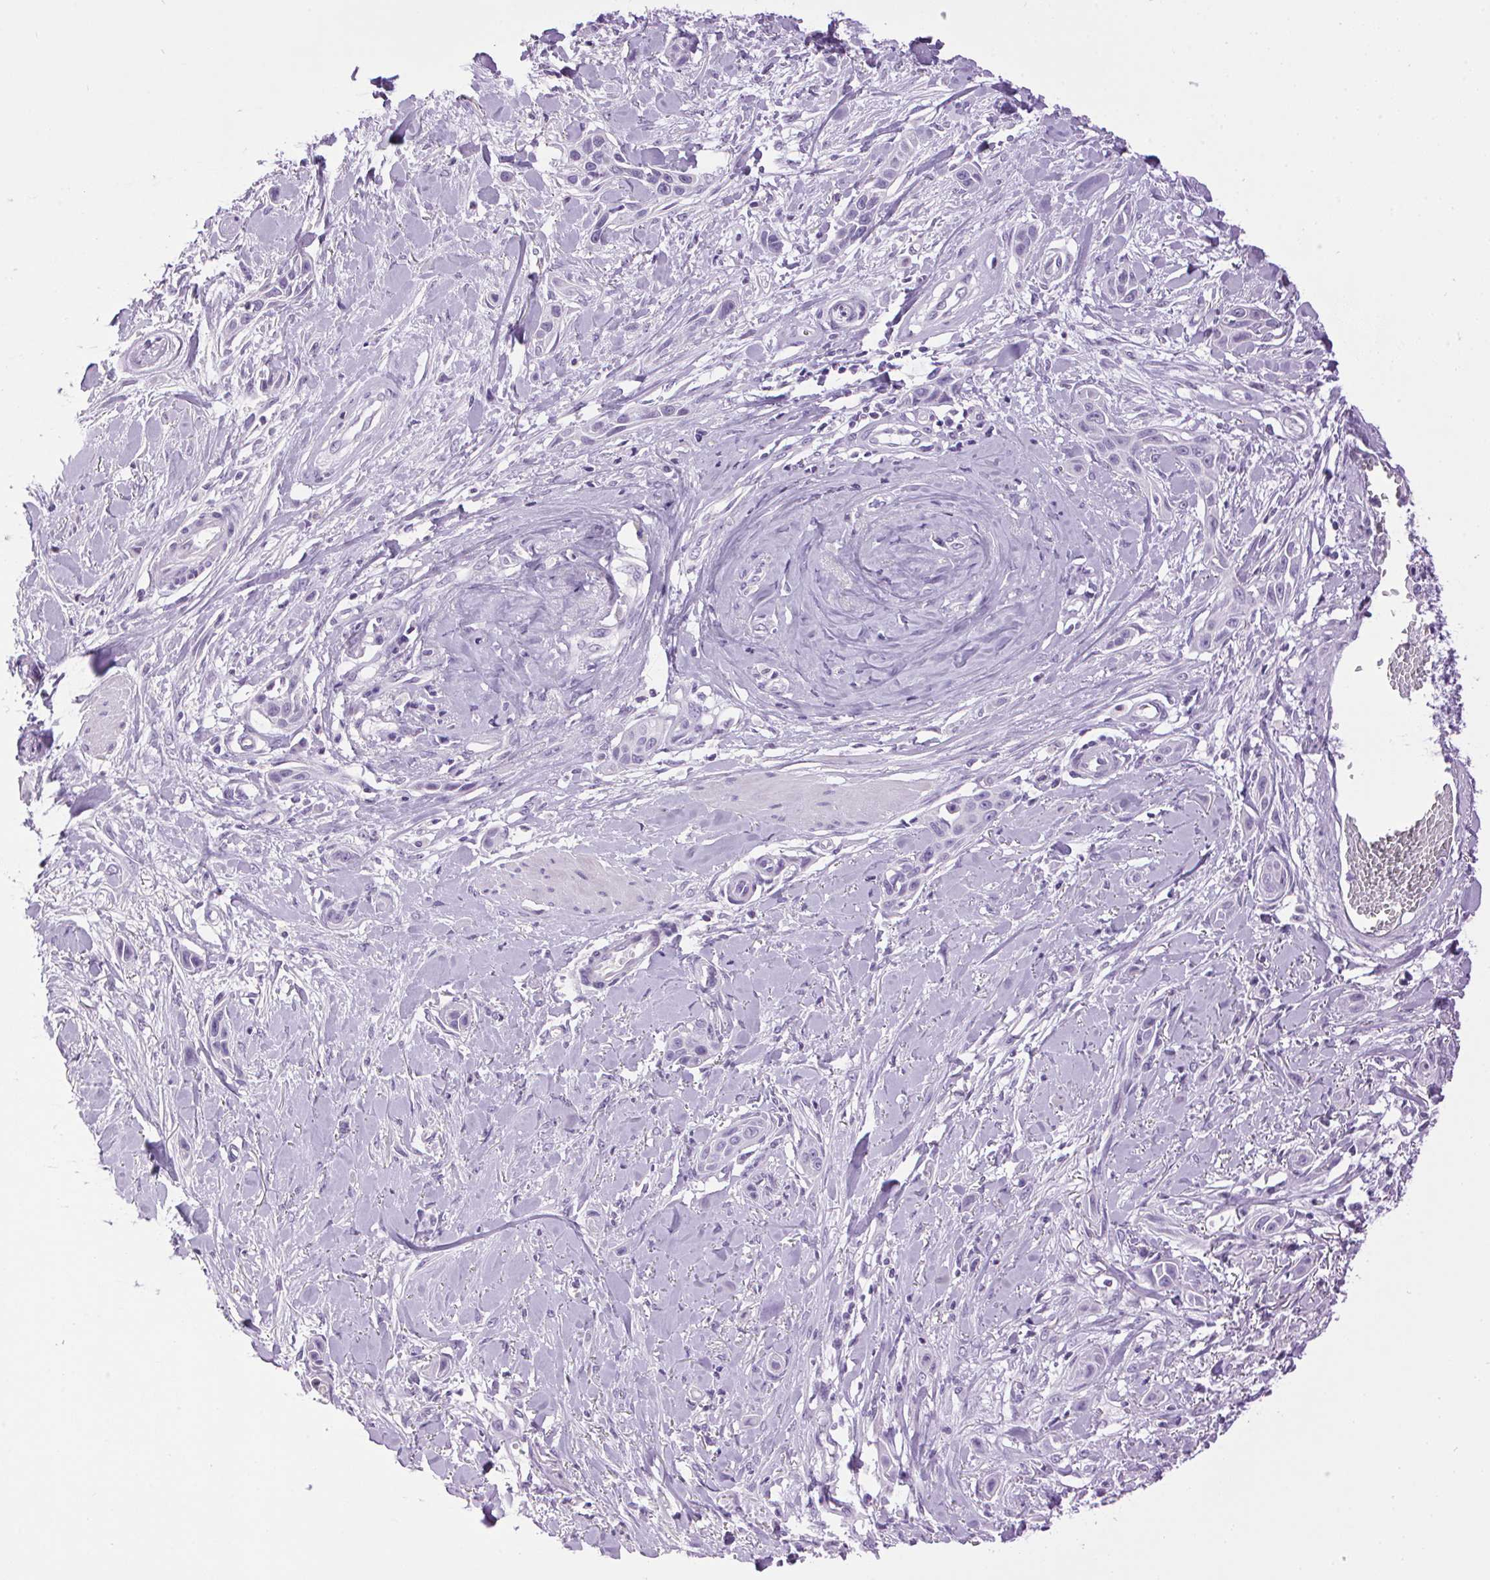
{"staining": {"intensity": "negative", "quantity": "none", "location": "none"}, "tissue": "skin cancer", "cell_type": "Tumor cells", "image_type": "cancer", "snomed": [{"axis": "morphology", "description": "Squamous cell carcinoma, NOS"}, {"axis": "topography", "description": "Skin"}], "caption": "Tumor cells are negative for brown protein staining in skin cancer.", "gene": "TMEM88B", "patient": {"sex": "female", "age": 69}}